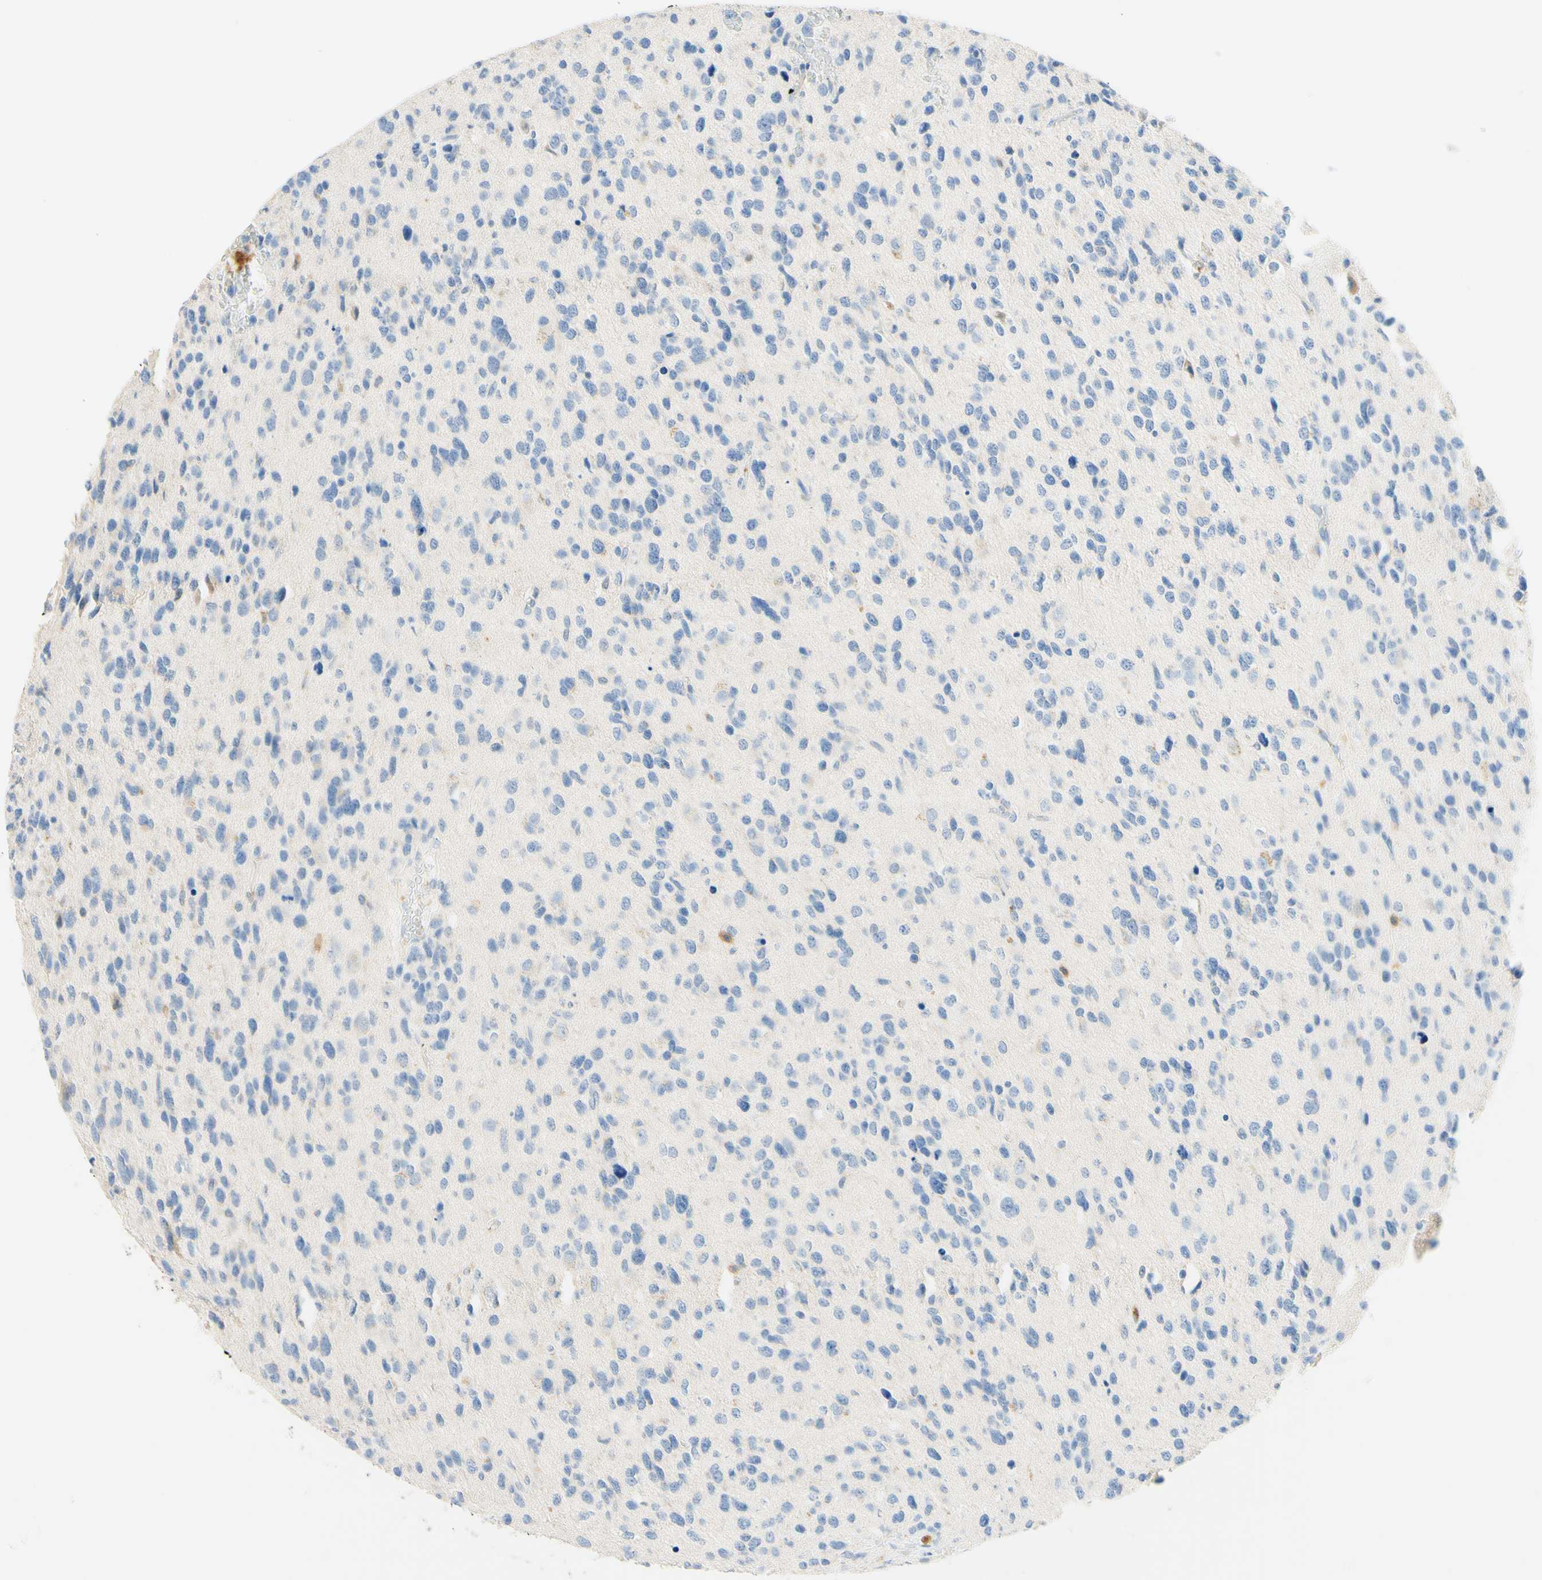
{"staining": {"intensity": "negative", "quantity": "none", "location": "none"}, "tissue": "glioma", "cell_type": "Tumor cells", "image_type": "cancer", "snomed": [{"axis": "morphology", "description": "Glioma, malignant, High grade"}, {"axis": "topography", "description": "Brain"}], "caption": "This photomicrograph is of glioma stained with immunohistochemistry to label a protein in brown with the nuclei are counter-stained blue. There is no staining in tumor cells. The staining is performed using DAB (3,3'-diaminobenzidine) brown chromogen with nuclei counter-stained in using hematoxylin.", "gene": "LAT", "patient": {"sex": "female", "age": 58}}